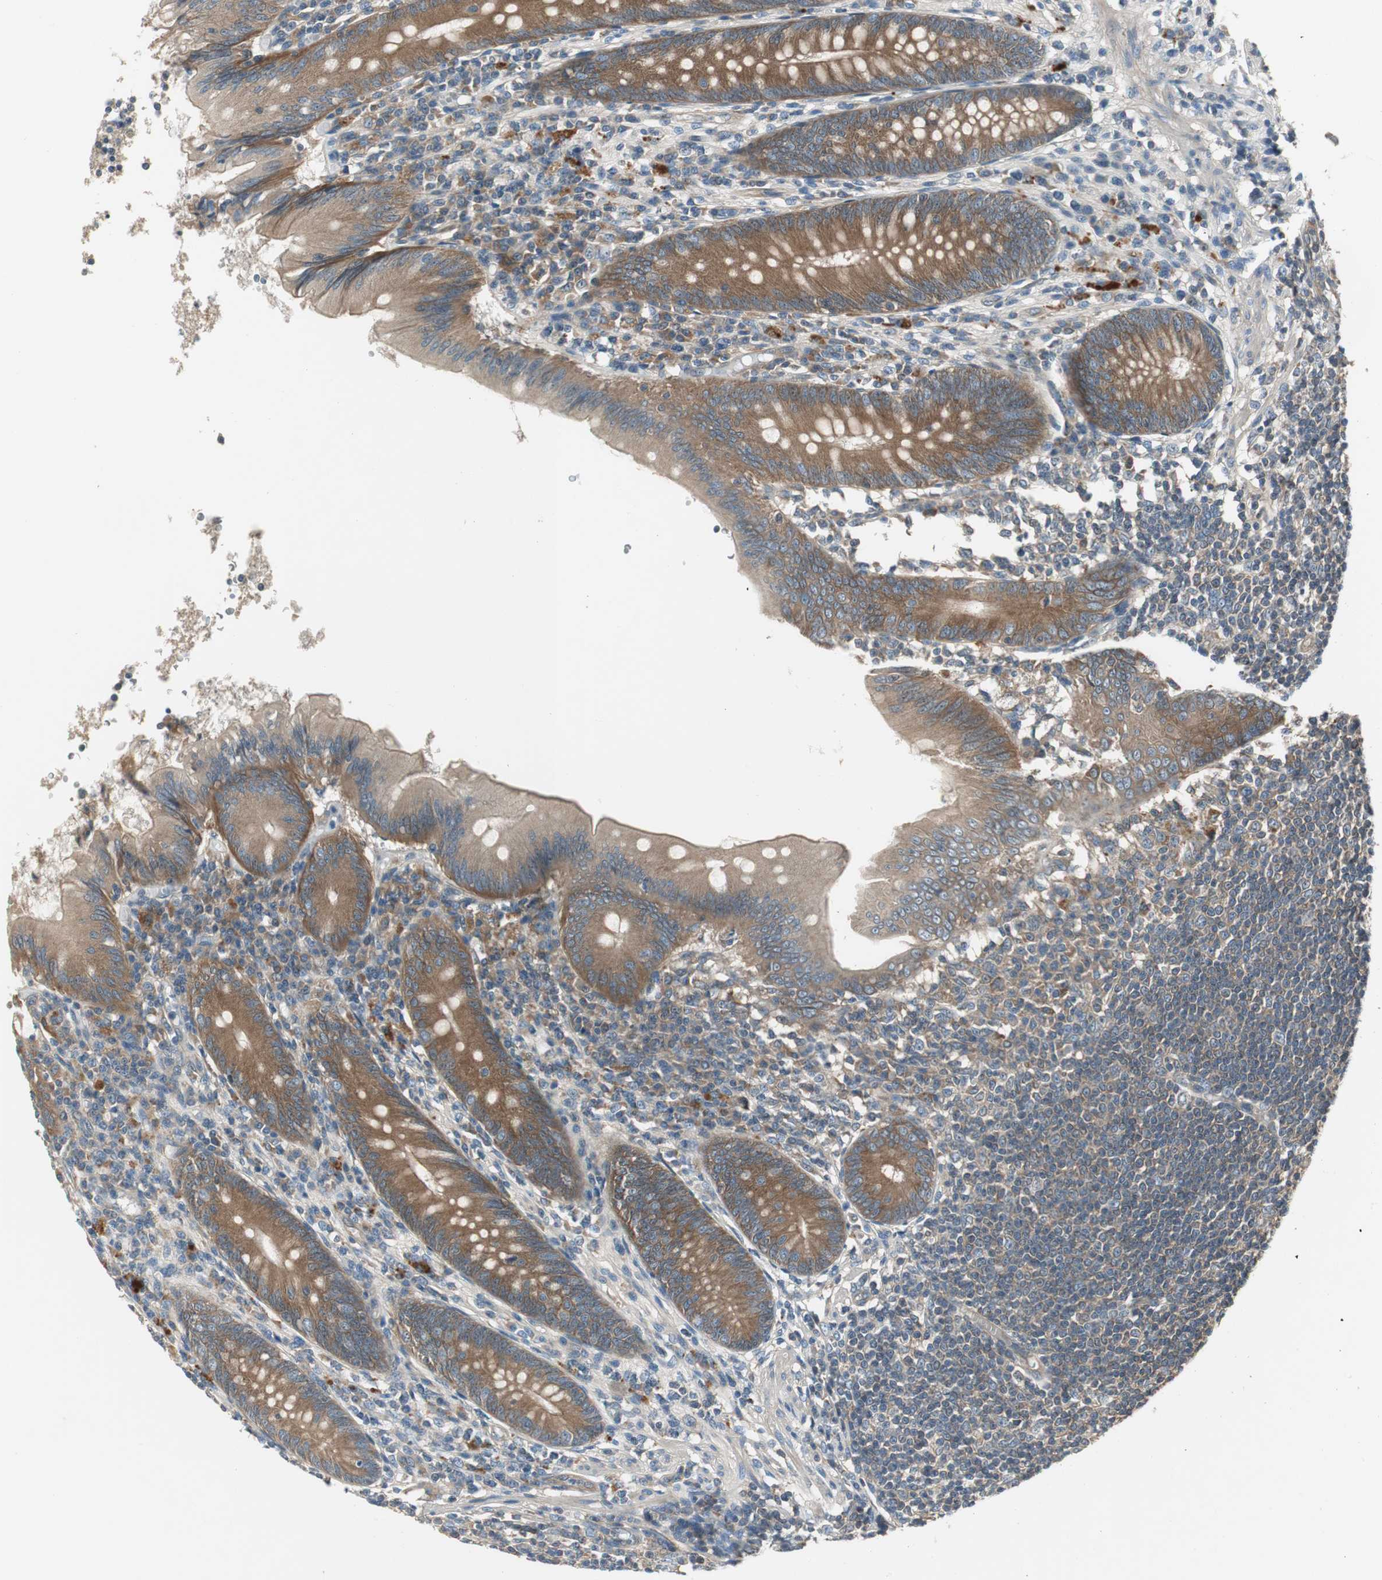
{"staining": {"intensity": "strong", "quantity": ">75%", "location": "cytoplasmic/membranous"}, "tissue": "appendix", "cell_type": "Glandular cells", "image_type": "normal", "snomed": [{"axis": "morphology", "description": "Normal tissue, NOS"}, {"axis": "morphology", "description": "Inflammation, NOS"}, {"axis": "topography", "description": "Appendix"}], "caption": "Strong cytoplasmic/membranous protein expression is identified in approximately >75% of glandular cells in appendix.", "gene": "PRKAA1", "patient": {"sex": "male", "age": 46}}